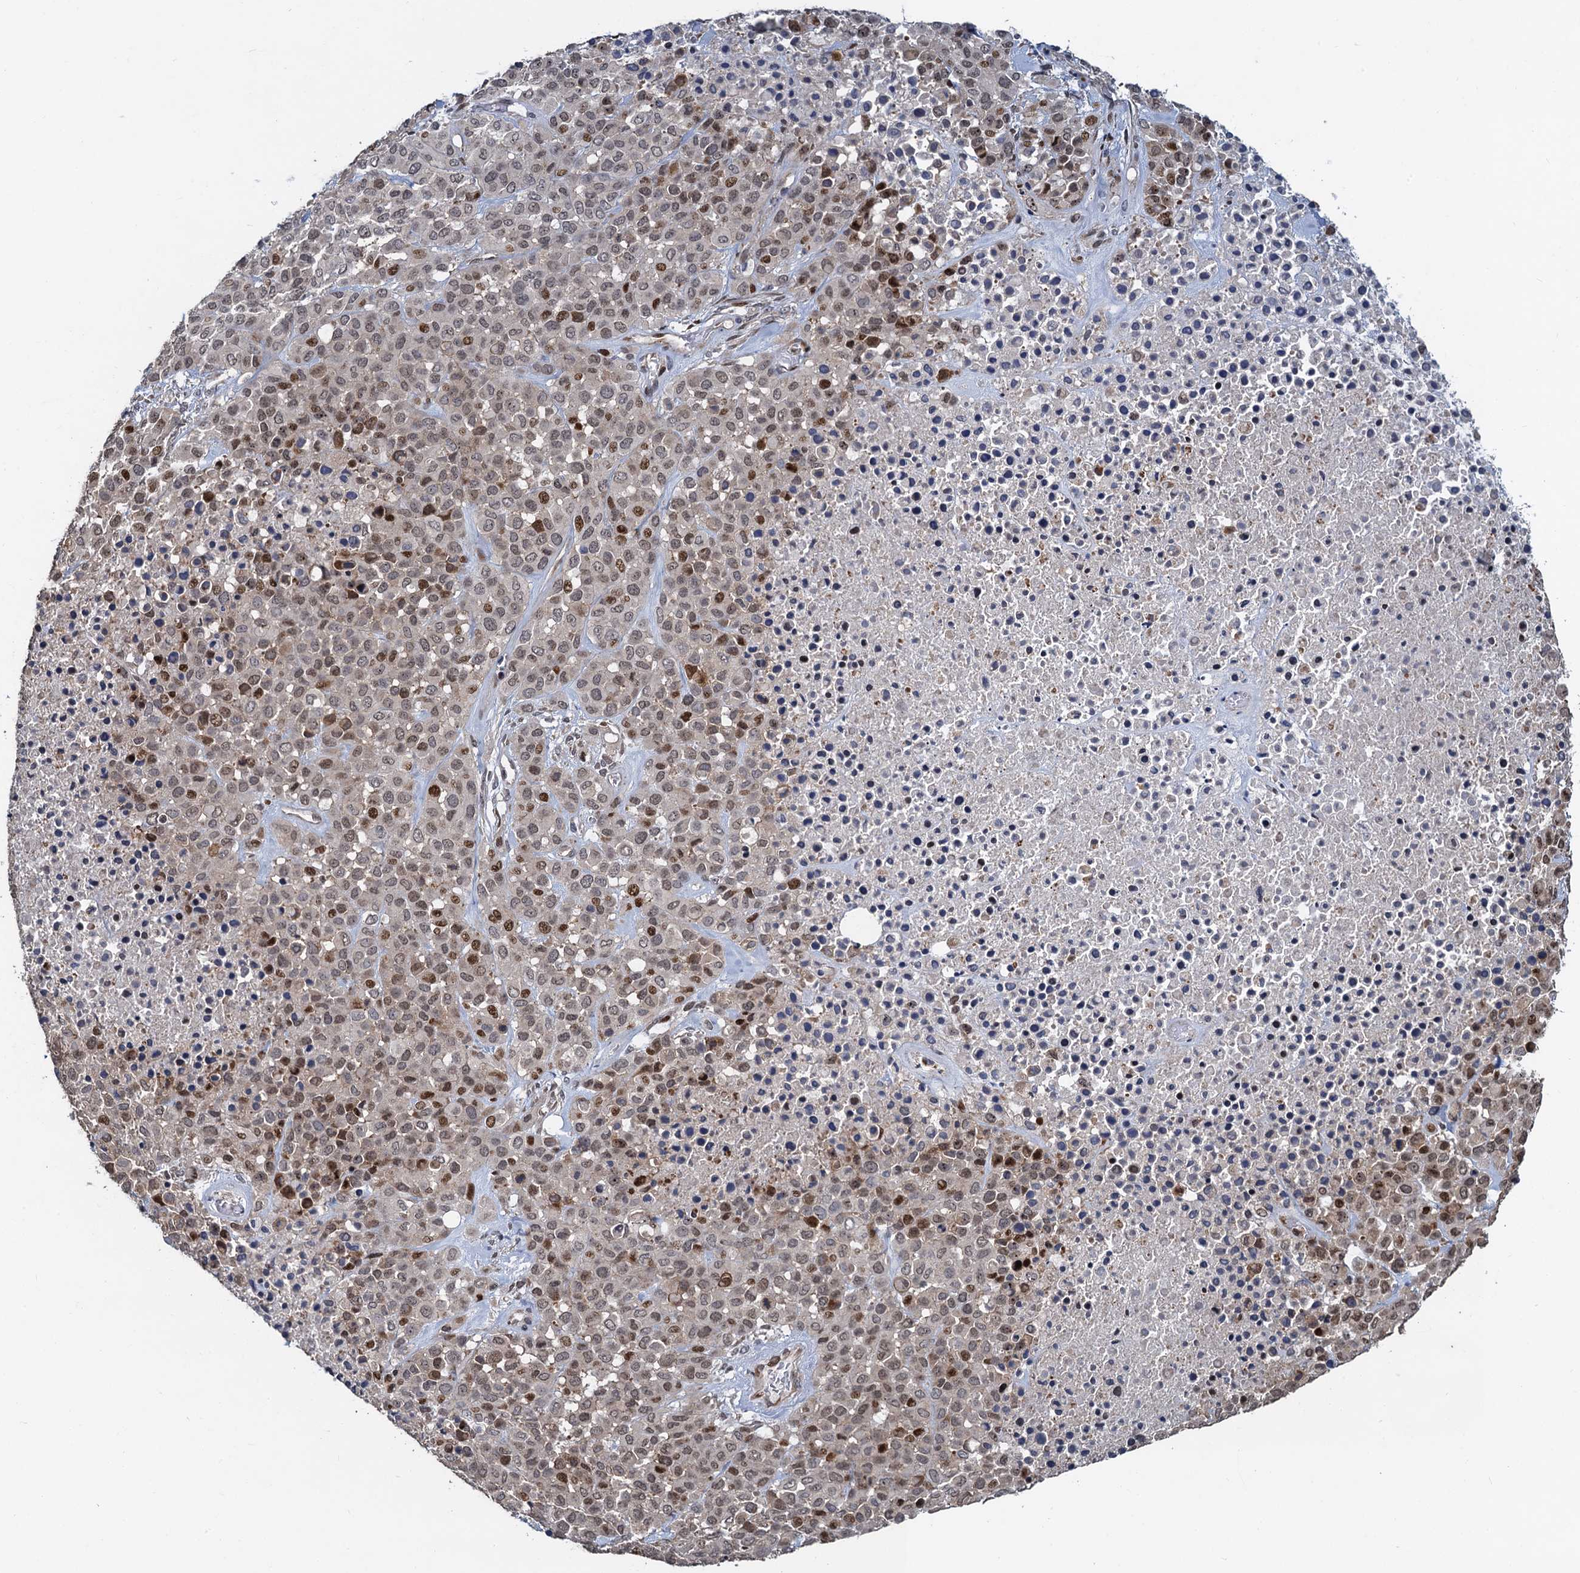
{"staining": {"intensity": "moderate", "quantity": "25%-75%", "location": "nuclear"}, "tissue": "melanoma", "cell_type": "Tumor cells", "image_type": "cancer", "snomed": [{"axis": "morphology", "description": "Malignant melanoma, Metastatic site"}, {"axis": "topography", "description": "Skin"}], "caption": "IHC histopathology image of neoplastic tissue: human melanoma stained using IHC displays medium levels of moderate protein expression localized specifically in the nuclear of tumor cells, appearing as a nuclear brown color.", "gene": "ATOSA", "patient": {"sex": "female", "age": 81}}